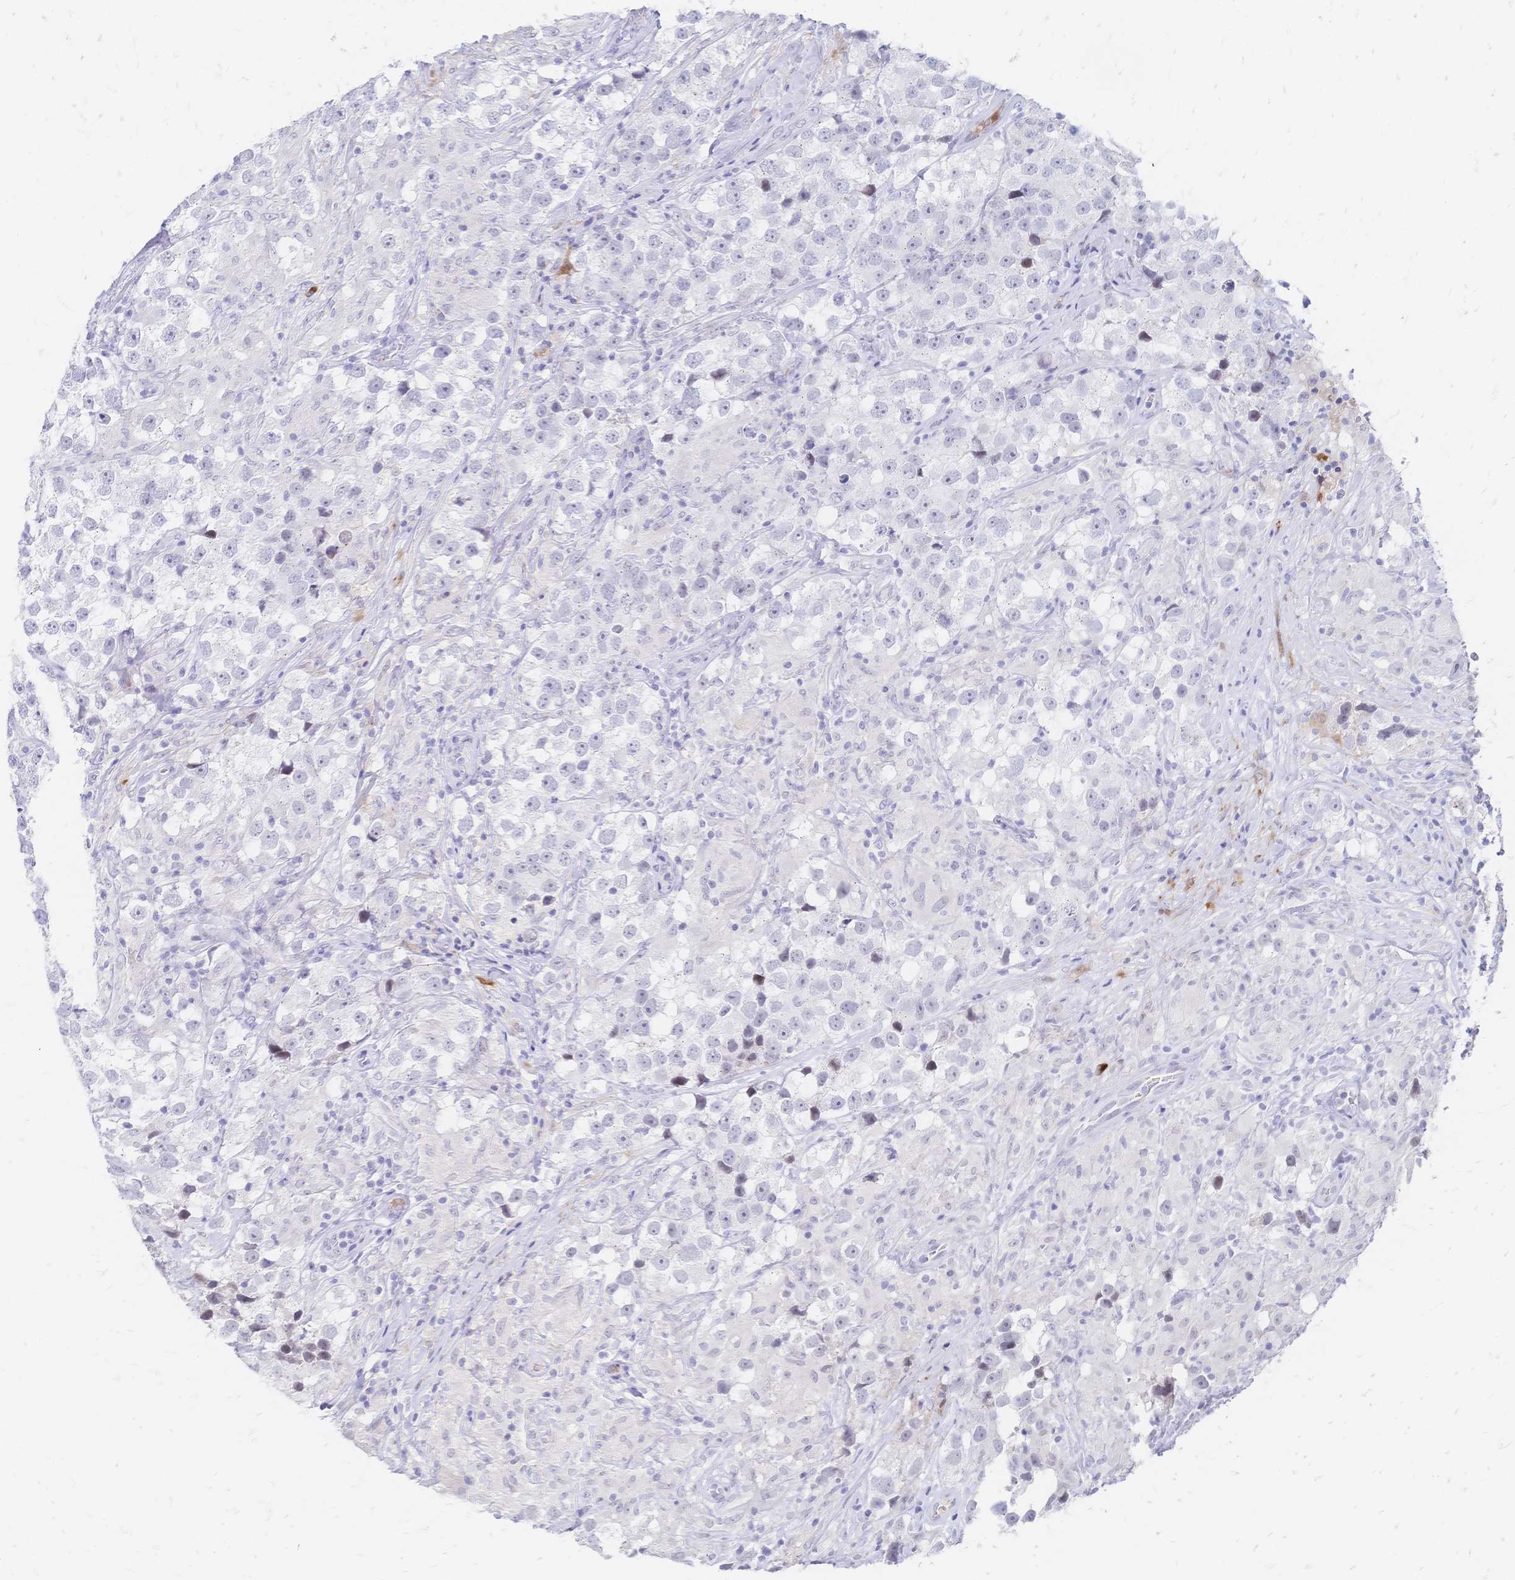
{"staining": {"intensity": "negative", "quantity": "none", "location": "none"}, "tissue": "testis cancer", "cell_type": "Tumor cells", "image_type": "cancer", "snomed": [{"axis": "morphology", "description": "Seminoma, NOS"}, {"axis": "topography", "description": "Testis"}], "caption": "IHC micrograph of human seminoma (testis) stained for a protein (brown), which exhibits no staining in tumor cells.", "gene": "PSORS1C2", "patient": {"sex": "male", "age": 46}}